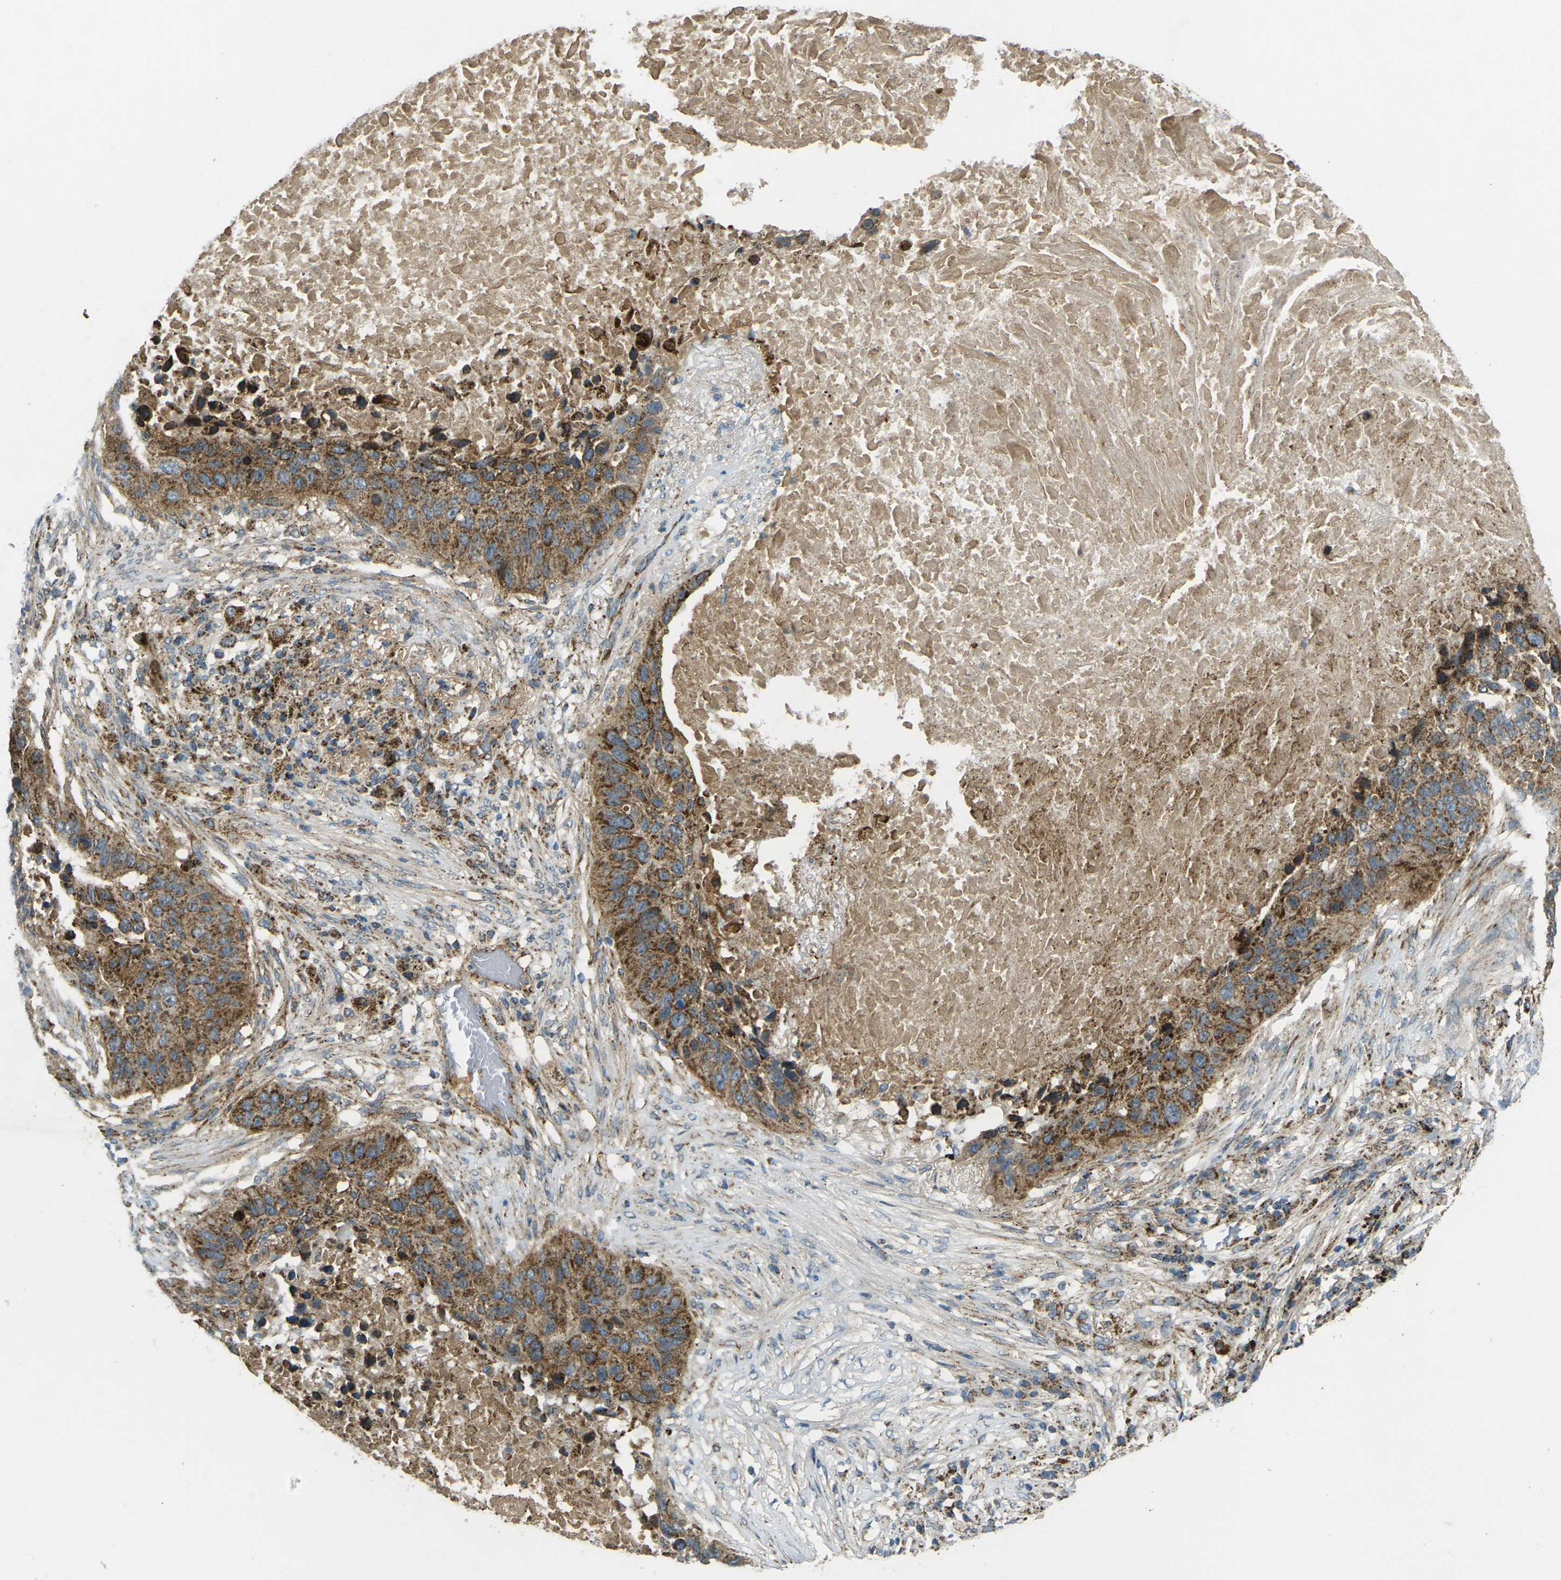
{"staining": {"intensity": "moderate", "quantity": ">75%", "location": "cytoplasmic/membranous"}, "tissue": "lung cancer", "cell_type": "Tumor cells", "image_type": "cancer", "snomed": [{"axis": "morphology", "description": "Squamous cell carcinoma, NOS"}, {"axis": "topography", "description": "Lung"}], "caption": "High-magnification brightfield microscopy of squamous cell carcinoma (lung) stained with DAB (3,3'-diaminobenzidine) (brown) and counterstained with hematoxylin (blue). tumor cells exhibit moderate cytoplasmic/membranous expression is identified in about>75% of cells.", "gene": "IGF1R", "patient": {"sex": "male", "age": 57}}